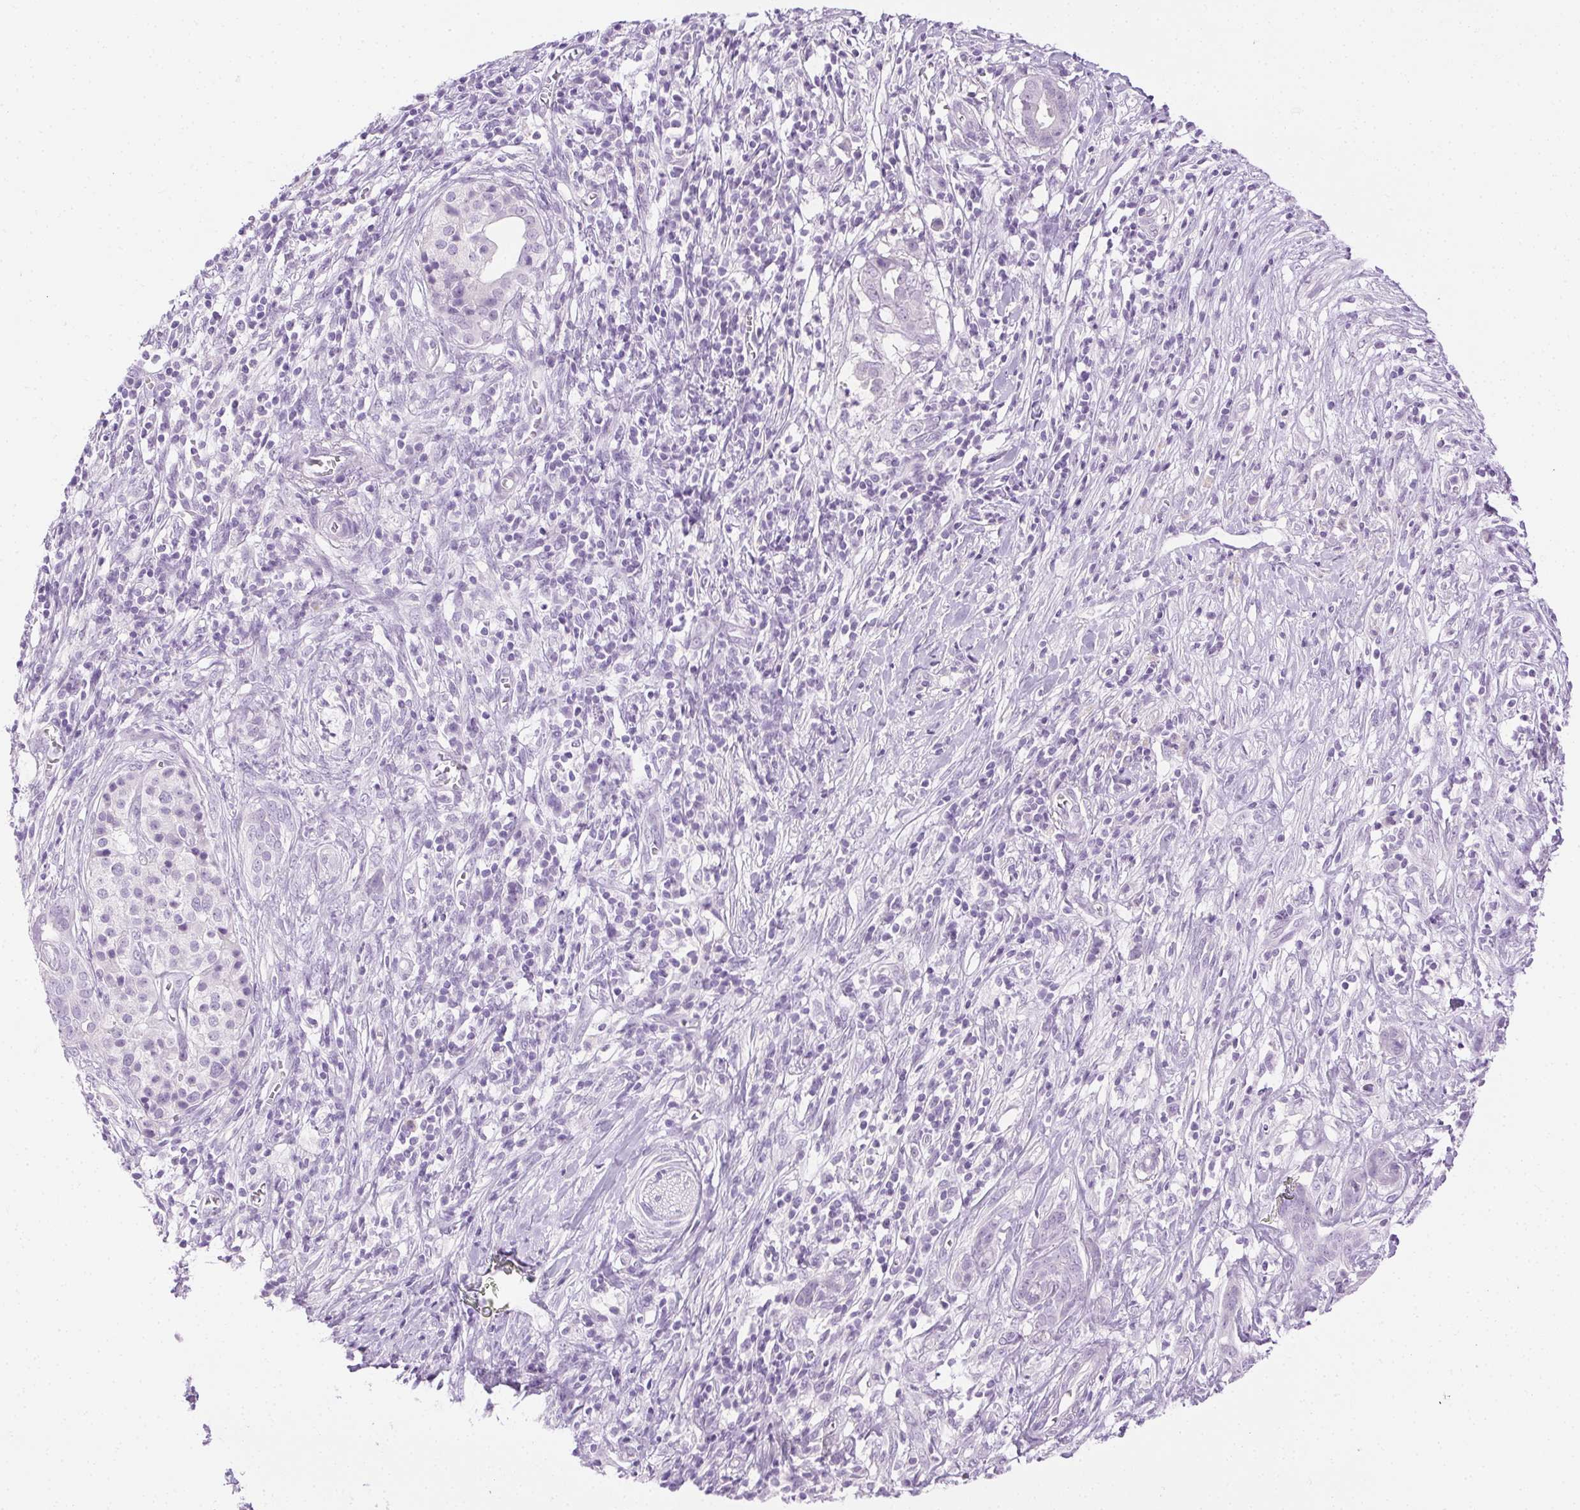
{"staining": {"intensity": "negative", "quantity": "none", "location": "none"}, "tissue": "pancreatic cancer", "cell_type": "Tumor cells", "image_type": "cancer", "snomed": [{"axis": "morphology", "description": "Adenocarcinoma, NOS"}, {"axis": "topography", "description": "Pancreas"}], "caption": "There is no significant staining in tumor cells of pancreatic cancer (adenocarcinoma). The staining is performed using DAB brown chromogen with nuclei counter-stained in using hematoxylin.", "gene": "C20orf85", "patient": {"sex": "male", "age": 61}}